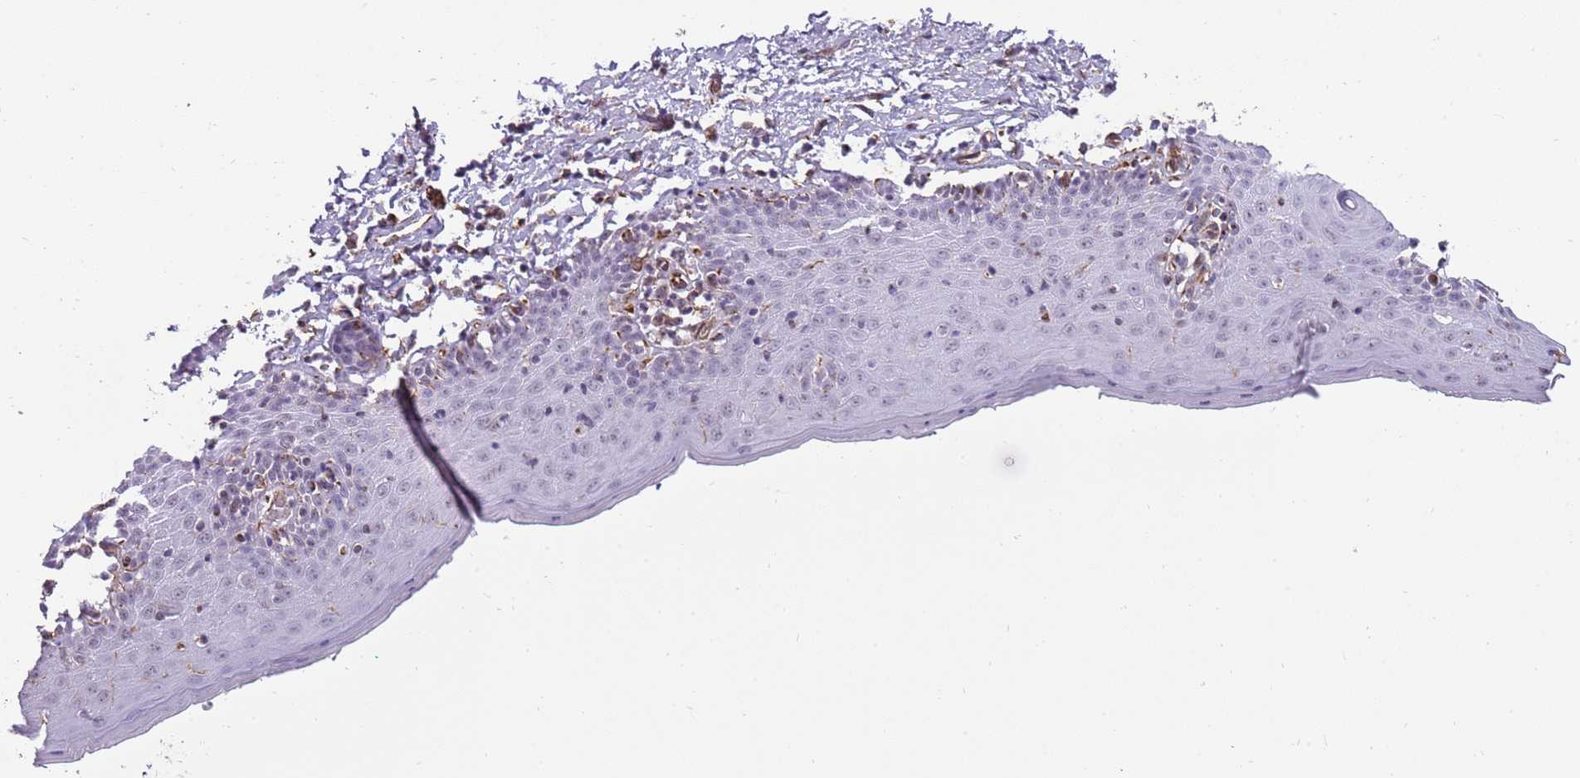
{"staining": {"intensity": "negative", "quantity": "none", "location": "none"}, "tissue": "skin", "cell_type": "Epidermal cells", "image_type": "normal", "snomed": [{"axis": "morphology", "description": "Normal tissue, NOS"}, {"axis": "topography", "description": "Vulva"}], "caption": "This micrograph is of unremarkable skin stained with IHC to label a protein in brown with the nuclei are counter-stained blue. There is no staining in epidermal cells. (Brightfield microscopy of DAB (3,3'-diaminobenzidine) immunohistochemistry at high magnification).", "gene": "ENSG00000271254", "patient": {"sex": "female", "age": 66}}